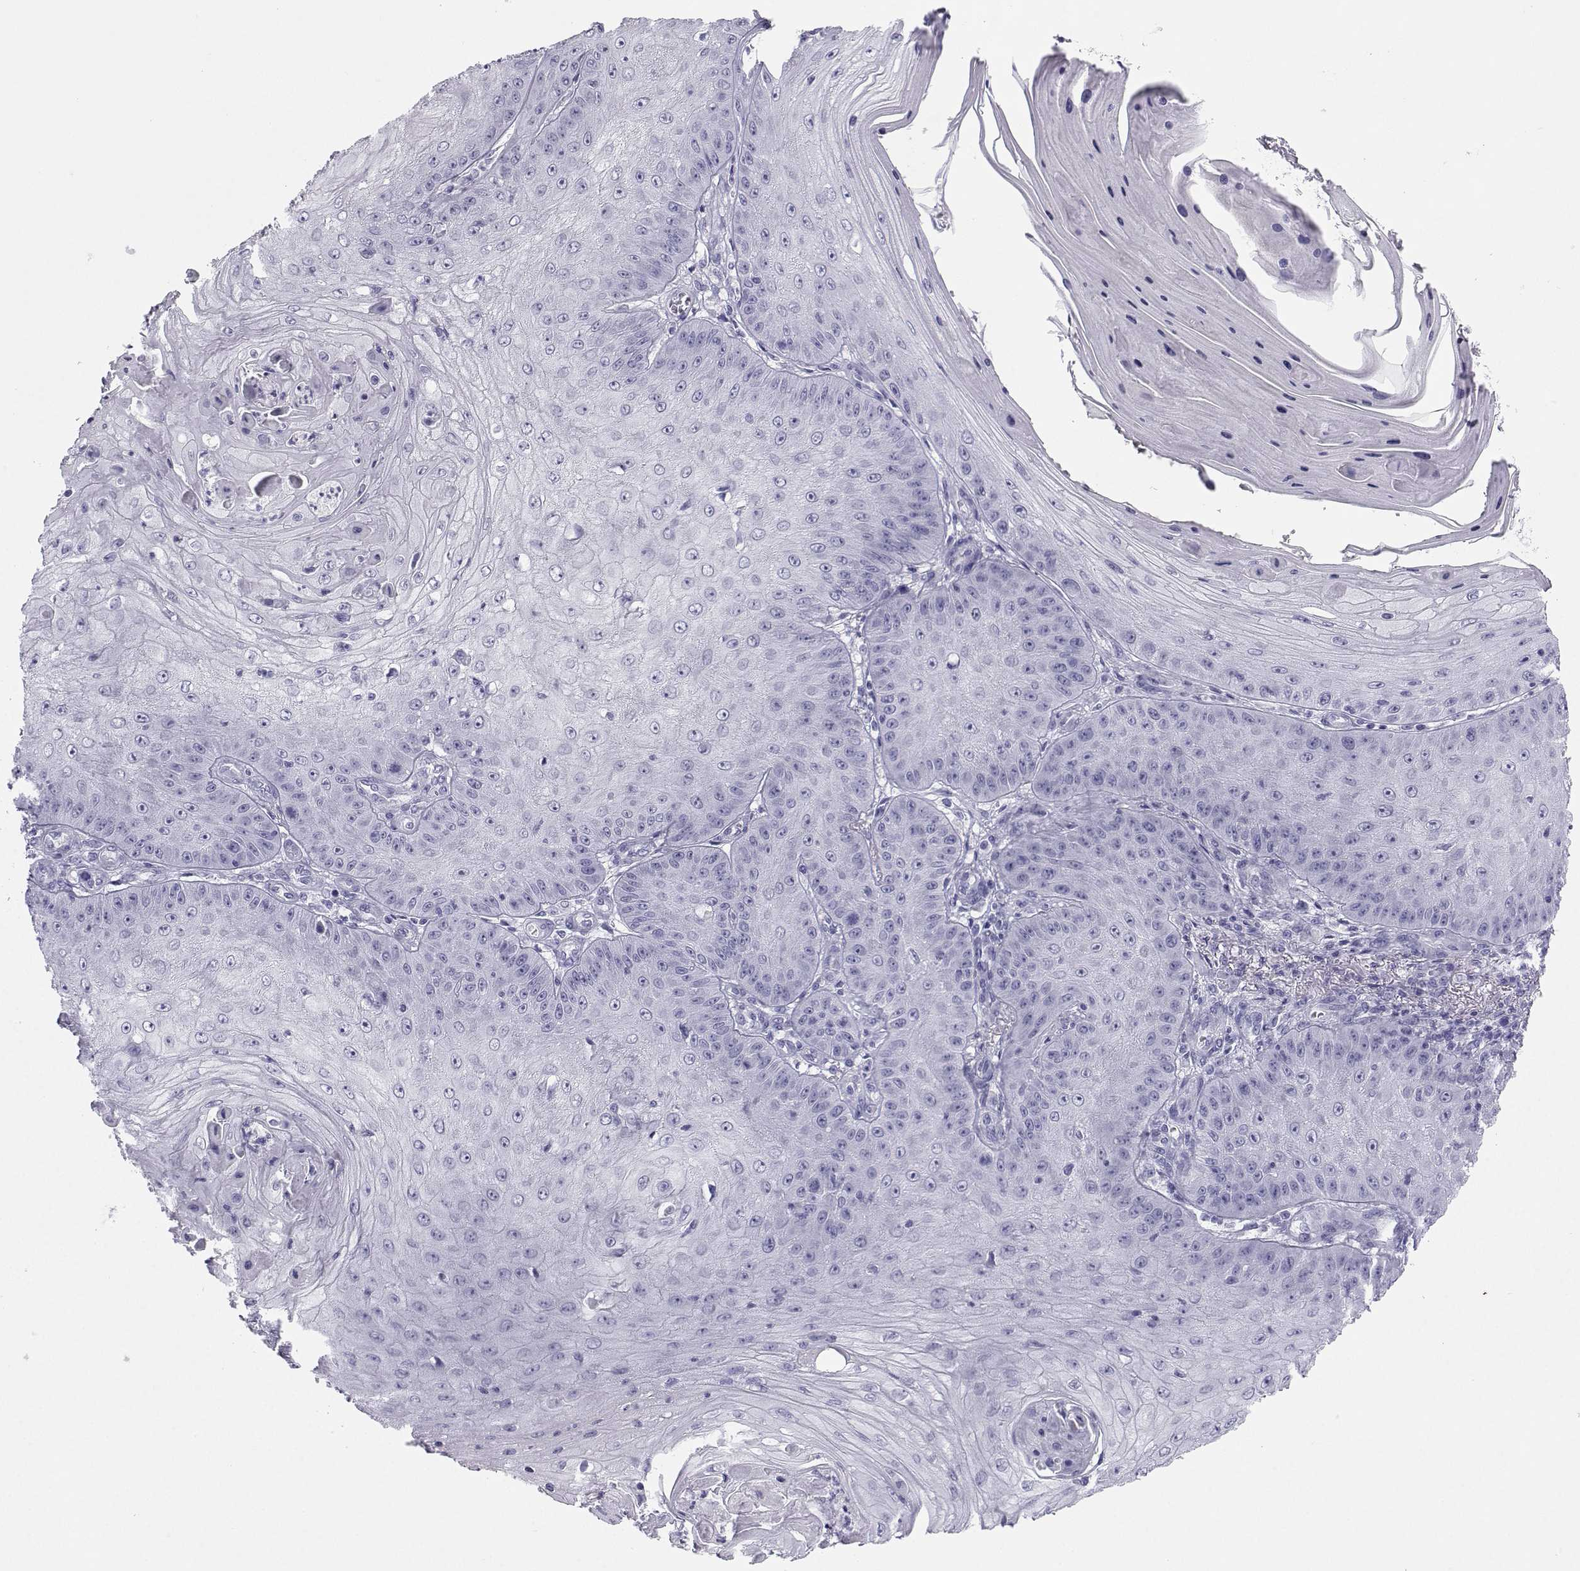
{"staining": {"intensity": "negative", "quantity": "none", "location": "none"}, "tissue": "skin cancer", "cell_type": "Tumor cells", "image_type": "cancer", "snomed": [{"axis": "morphology", "description": "Squamous cell carcinoma, NOS"}, {"axis": "topography", "description": "Skin"}], "caption": "The immunohistochemistry (IHC) image has no significant staining in tumor cells of squamous cell carcinoma (skin) tissue. (DAB (3,3'-diaminobenzidine) immunohistochemistry visualized using brightfield microscopy, high magnification).", "gene": "SST", "patient": {"sex": "male", "age": 70}}